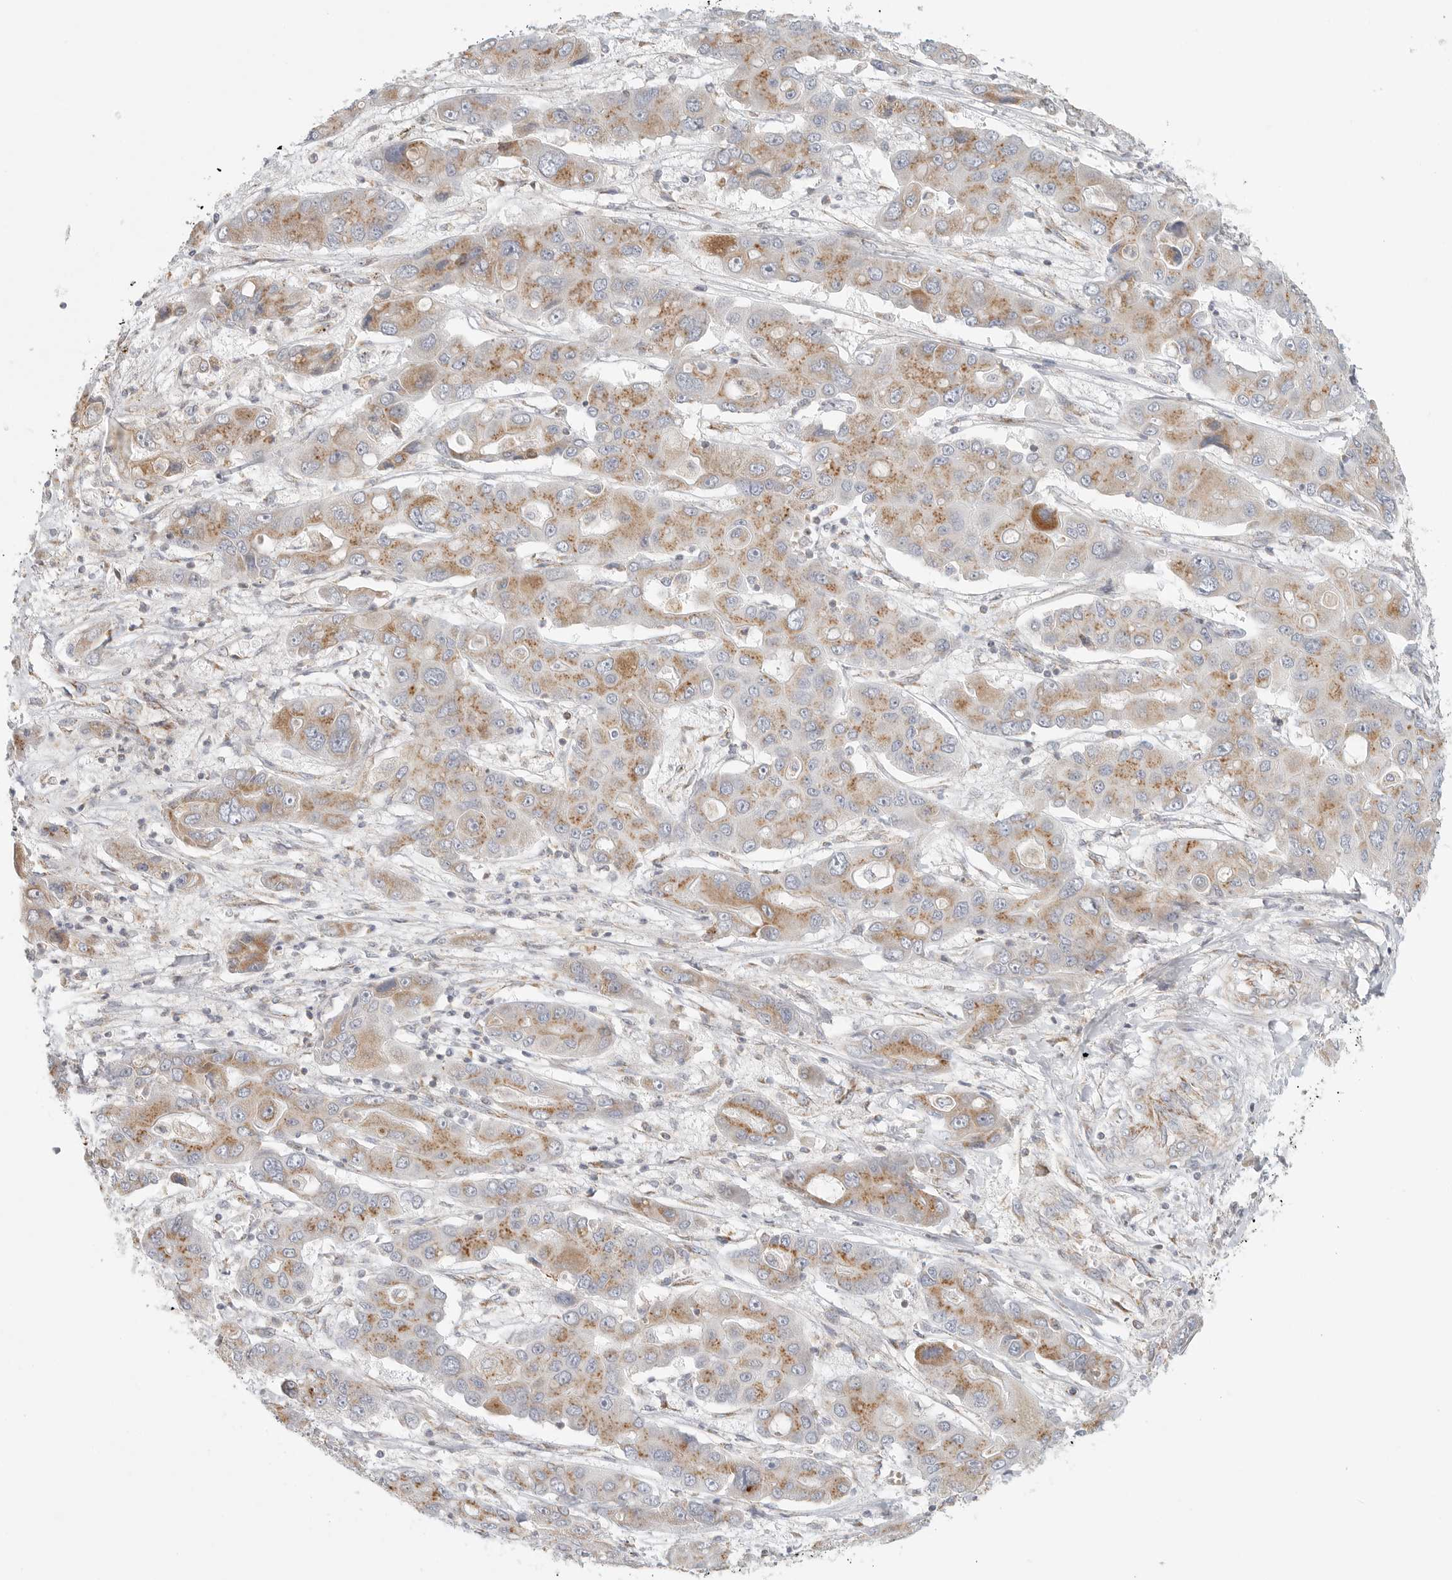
{"staining": {"intensity": "moderate", "quantity": ">75%", "location": "cytoplasmic/membranous"}, "tissue": "liver cancer", "cell_type": "Tumor cells", "image_type": "cancer", "snomed": [{"axis": "morphology", "description": "Cholangiocarcinoma"}, {"axis": "topography", "description": "Liver"}], "caption": "A histopathology image showing moderate cytoplasmic/membranous positivity in about >75% of tumor cells in liver cancer, as visualized by brown immunohistochemical staining.", "gene": "SLC25A26", "patient": {"sex": "male", "age": 67}}